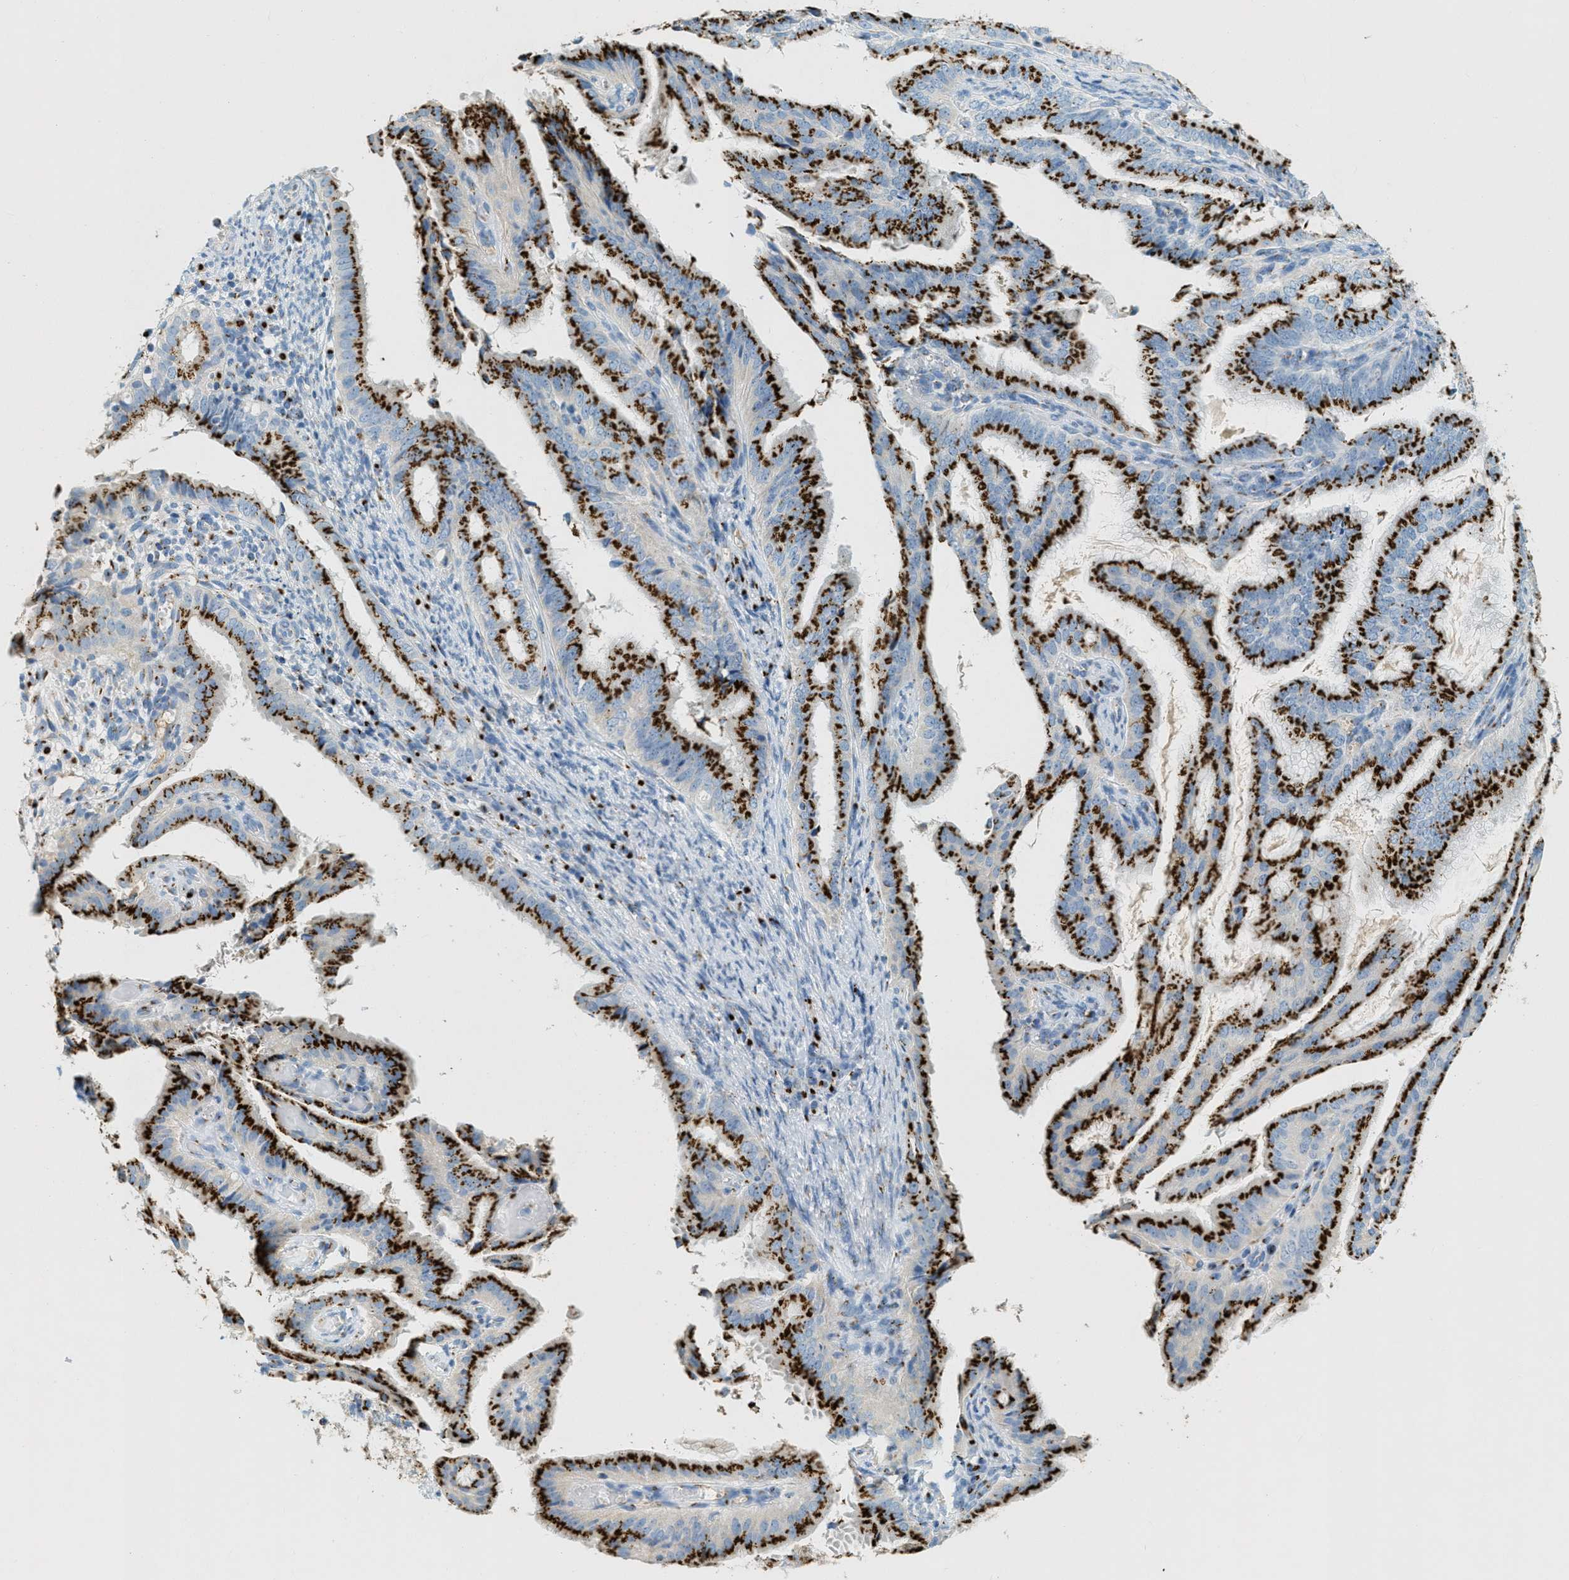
{"staining": {"intensity": "strong", "quantity": ">75%", "location": "cytoplasmic/membranous"}, "tissue": "endometrial cancer", "cell_type": "Tumor cells", "image_type": "cancer", "snomed": [{"axis": "morphology", "description": "Adenocarcinoma, NOS"}, {"axis": "topography", "description": "Endometrium"}], "caption": "Strong cytoplasmic/membranous staining for a protein is identified in about >75% of tumor cells of adenocarcinoma (endometrial) using immunohistochemistry (IHC).", "gene": "ENTPD4", "patient": {"sex": "female", "age": 58}}